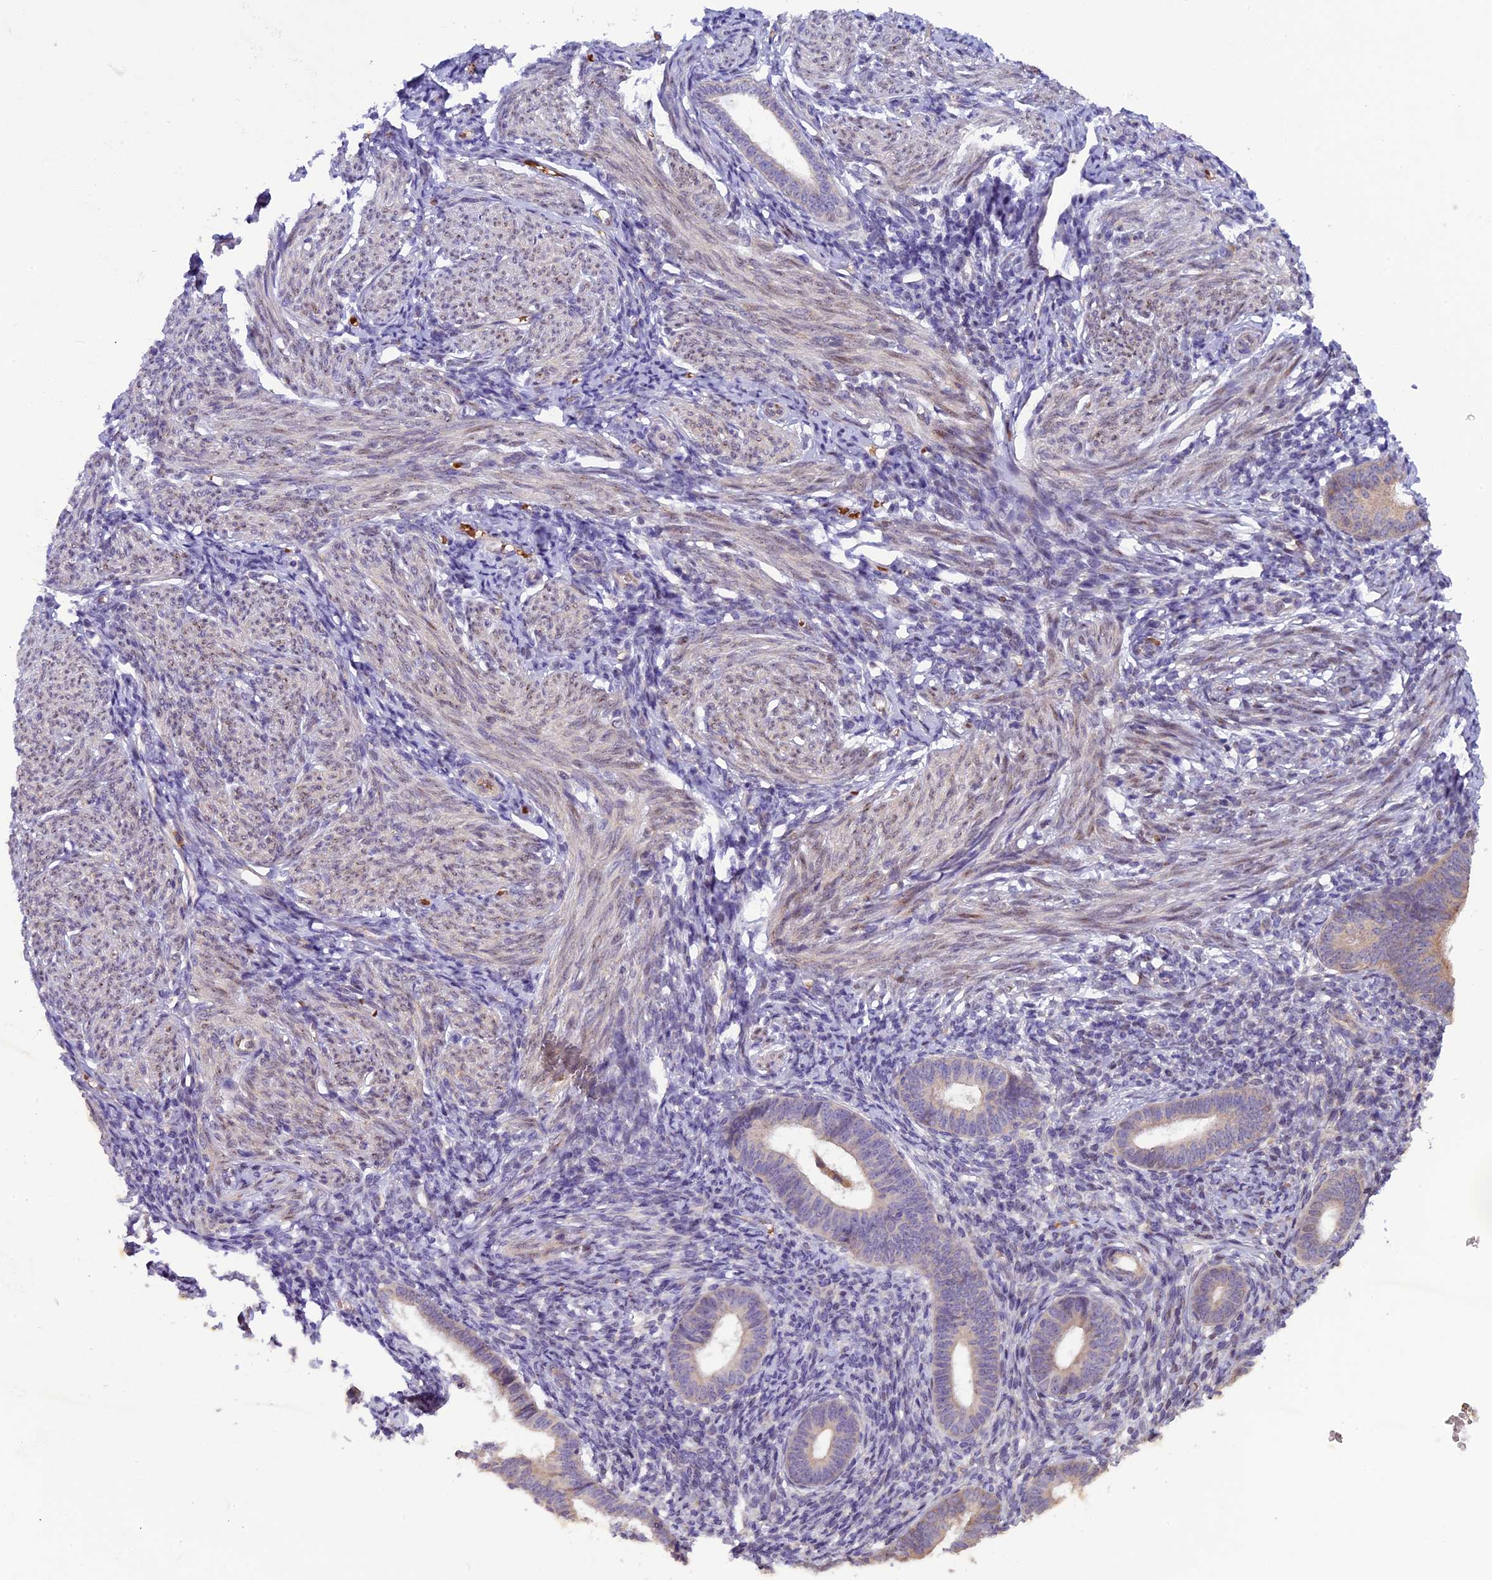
{"staining": {"intensity": "weak", "quantity": "<25%", "location": "cytoplasmic/membranous"}, "tissue": "endometrium", "cell_type": "Cells in endometrial stroma", "image_type": "normal", "snomed": [{"axis": "morphology", "description": "Normal tissue, NOS"}, {"axis": "morphology", "description": "Adenocarcinoma, NOS"}, {"axis": "topography", "description": "Endometrium"}], "caption": "High power microscopy photomicrograph of an immunohistochemistry micrograph of benign endometrium, revealing no significant staining in cells in endometrial stroma.", "gene": "CCDC9B", "patient": {"sex": "female", "age": 57}}